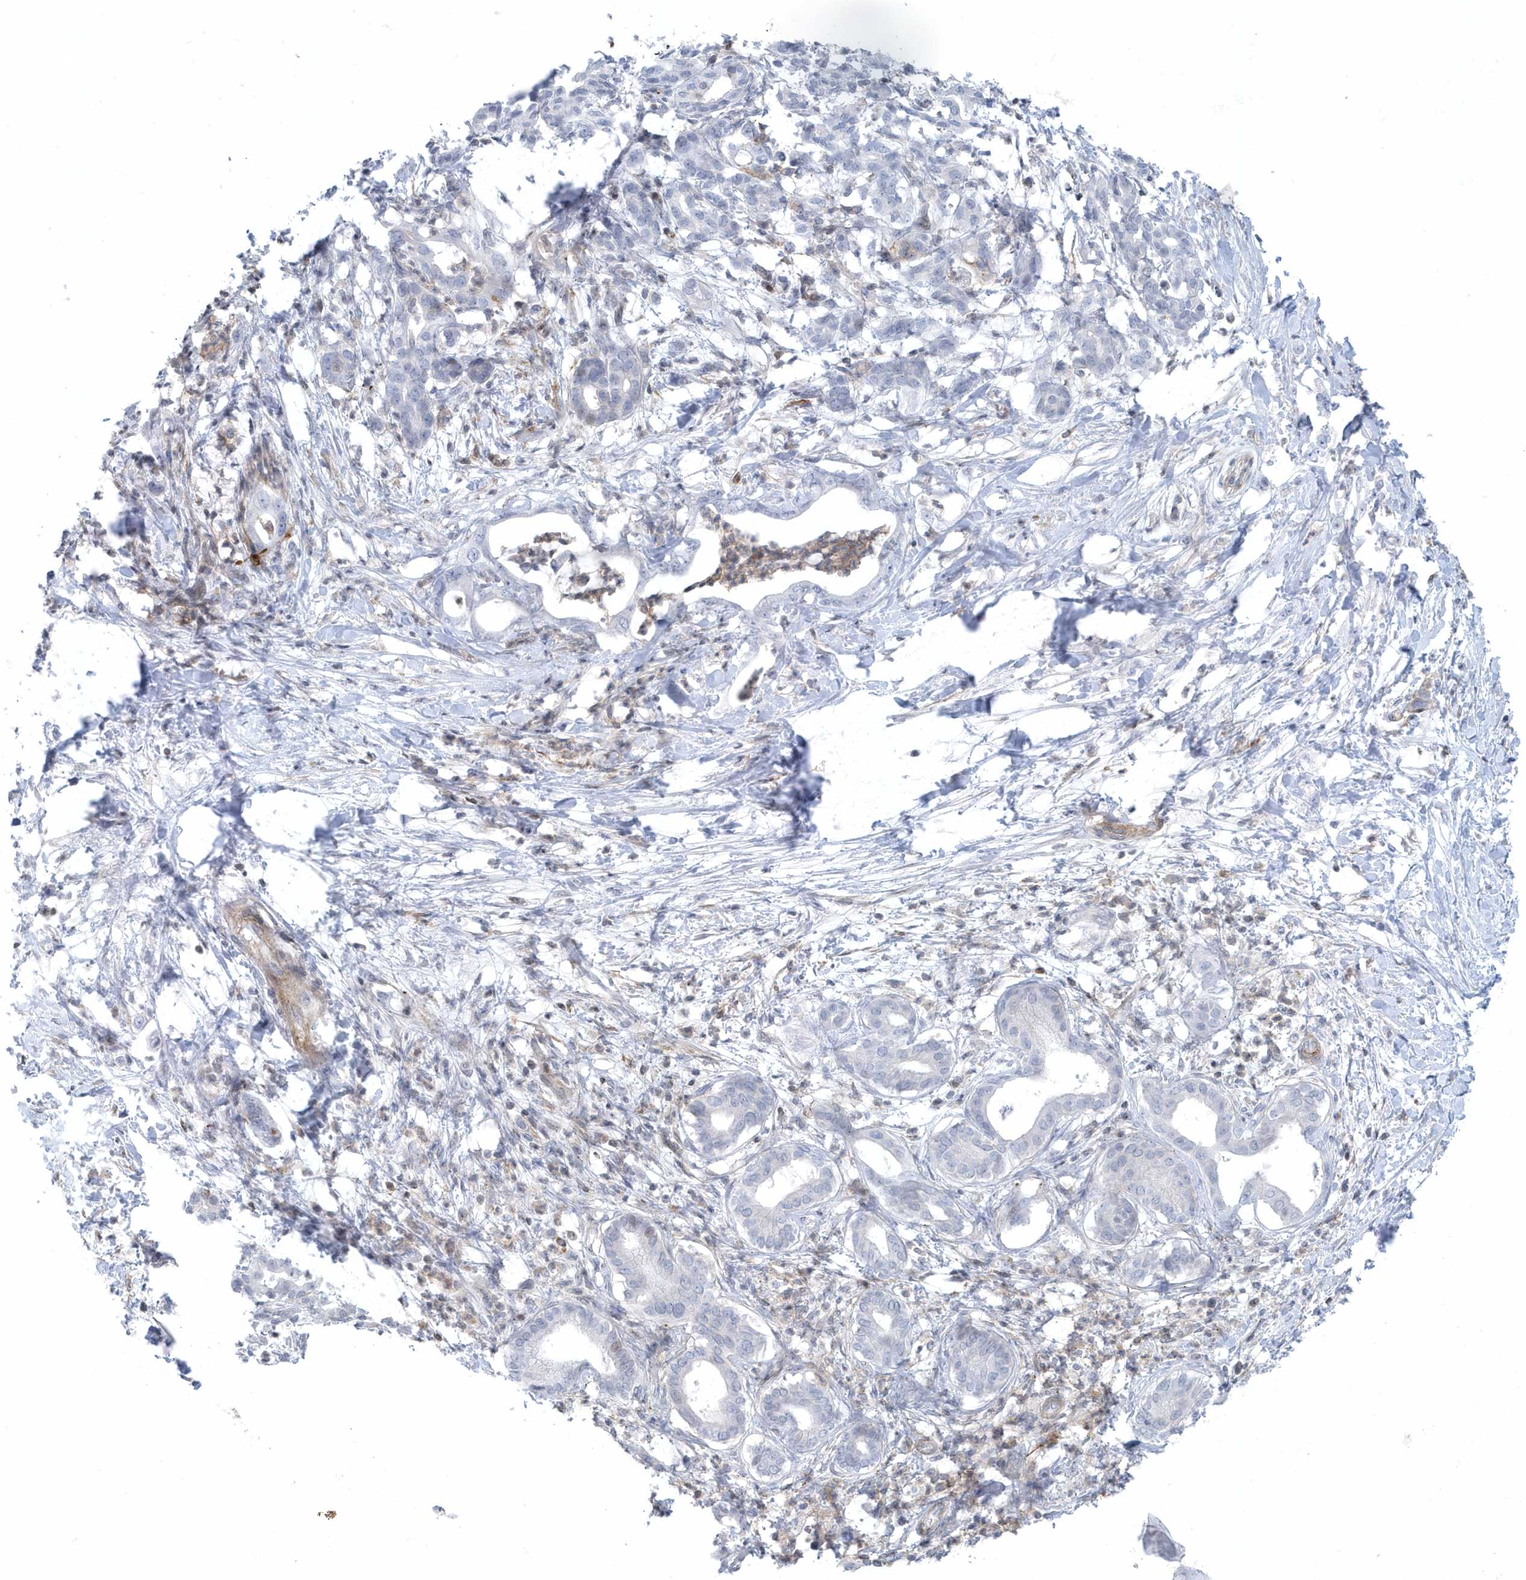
{"staining": {"intensity": "negative", "quantity": "none", "location": "none"}, "tissue": "pancreatic cancer", "cell_type": "Tumor cells", "image_type": "cancer", "snomed": [{"axis": "morphology", "description": "Adenocarcinoma, NOS"}, {"axis": "topography", "description": "Pancreas"}], "caption": "This is an IHC micrograph of pancreatic cancer (adenocarcinoma). There is no expression in tumor cells.", "gene": "CACNB2", "patient": {"sex": "female", "age": 55}}